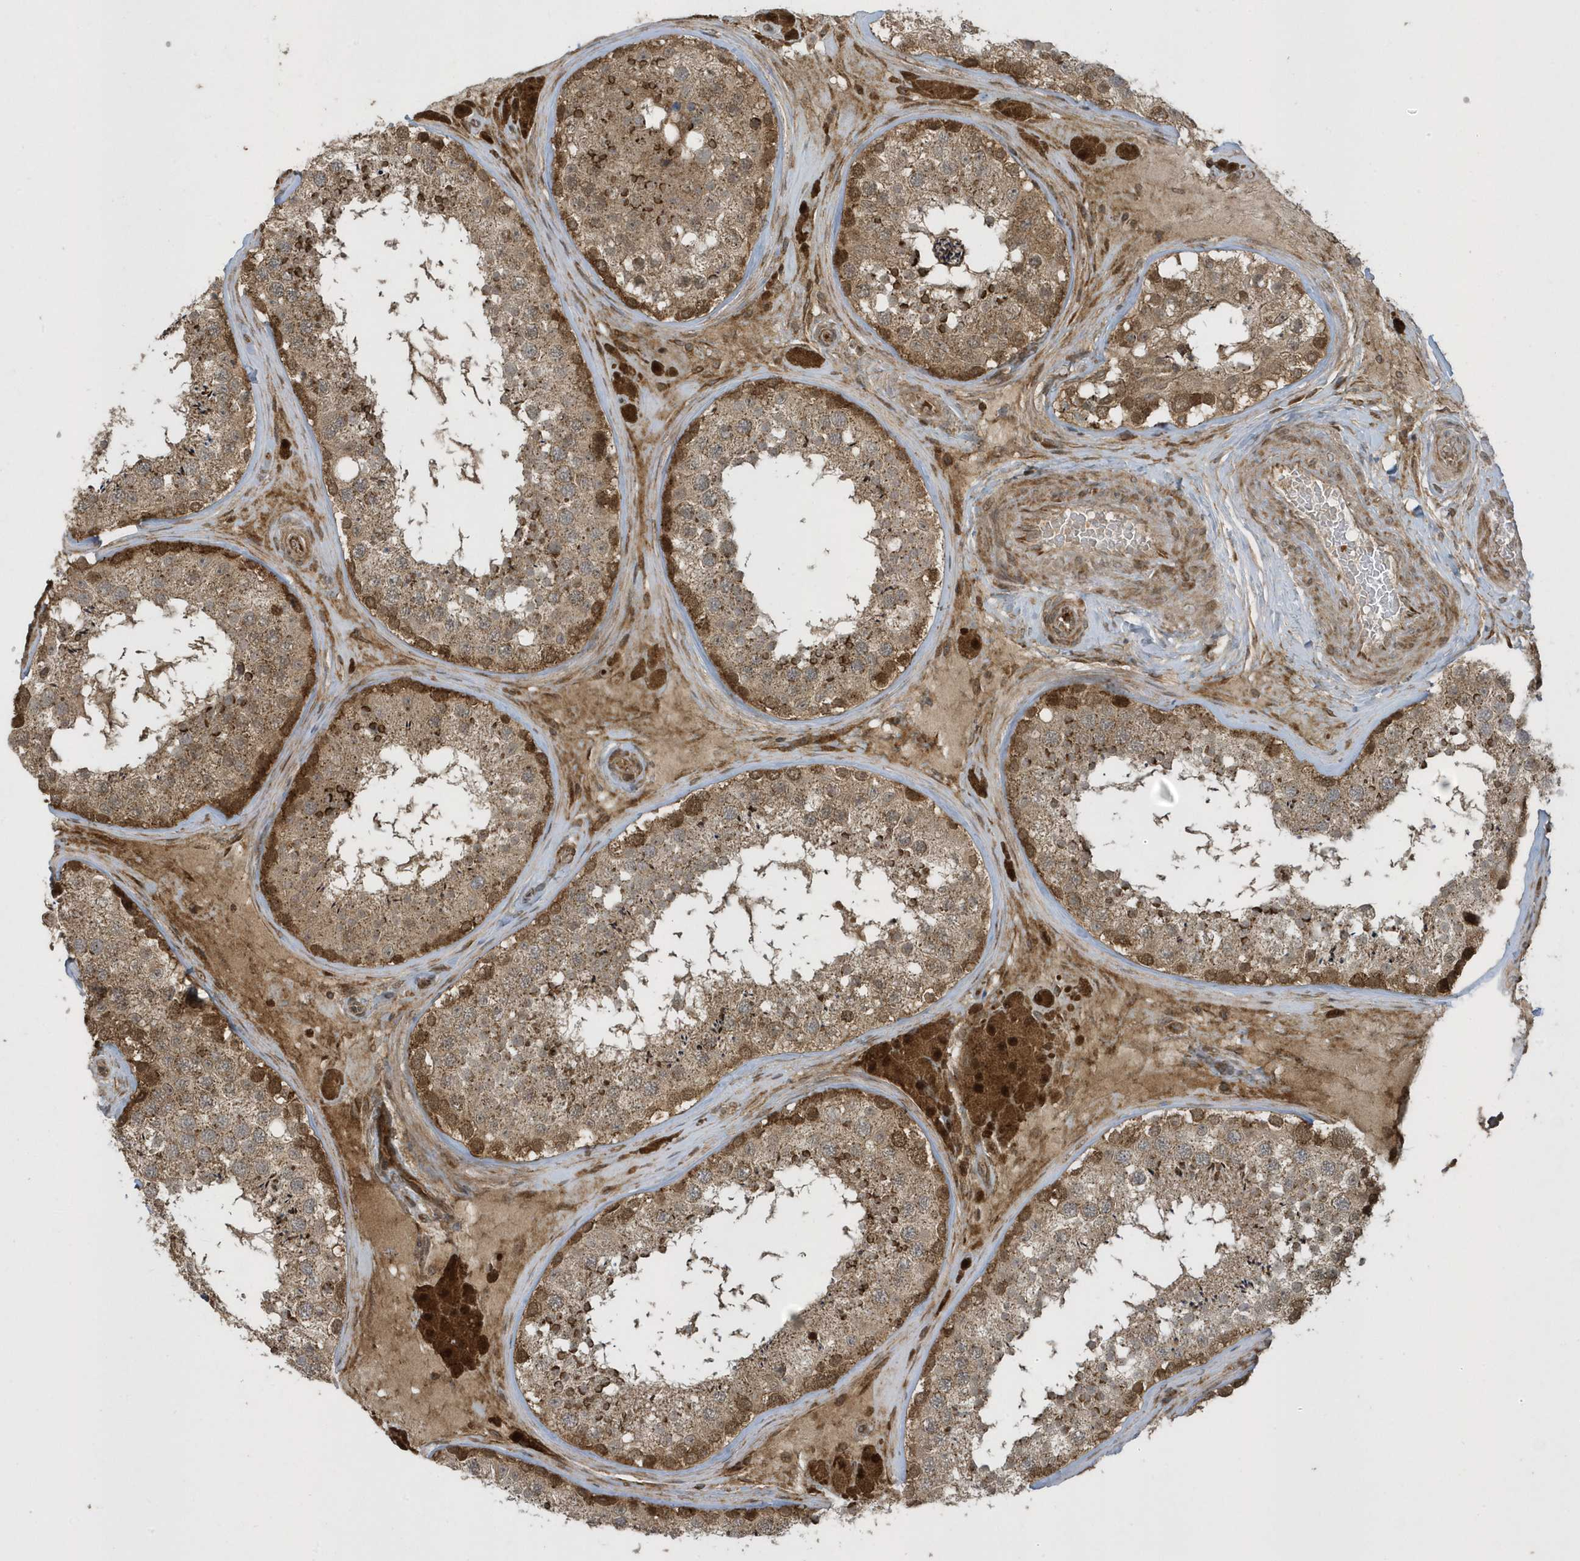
{"staining": {"intensity": "moderate", "quantity": ">75%", "location": "cytoplasmic/membranous"}, "tissue": "testis", "cell_type": "Cells in seminiferous ducts", "image_type": "normal", "snomed": [{"axis": "morphology", "description": "Normal tissue, NOS"}, {"axis": "topography", "description": "Testis"}], "caption": "This is an image of immunohistochemistry staining of normal testis, which shows moderate staining in the cytoplasmic/membranous of cells in seminiferous ducts.", "gene": "STAMBP", "patient": {"sex": "male", "age": 46}}